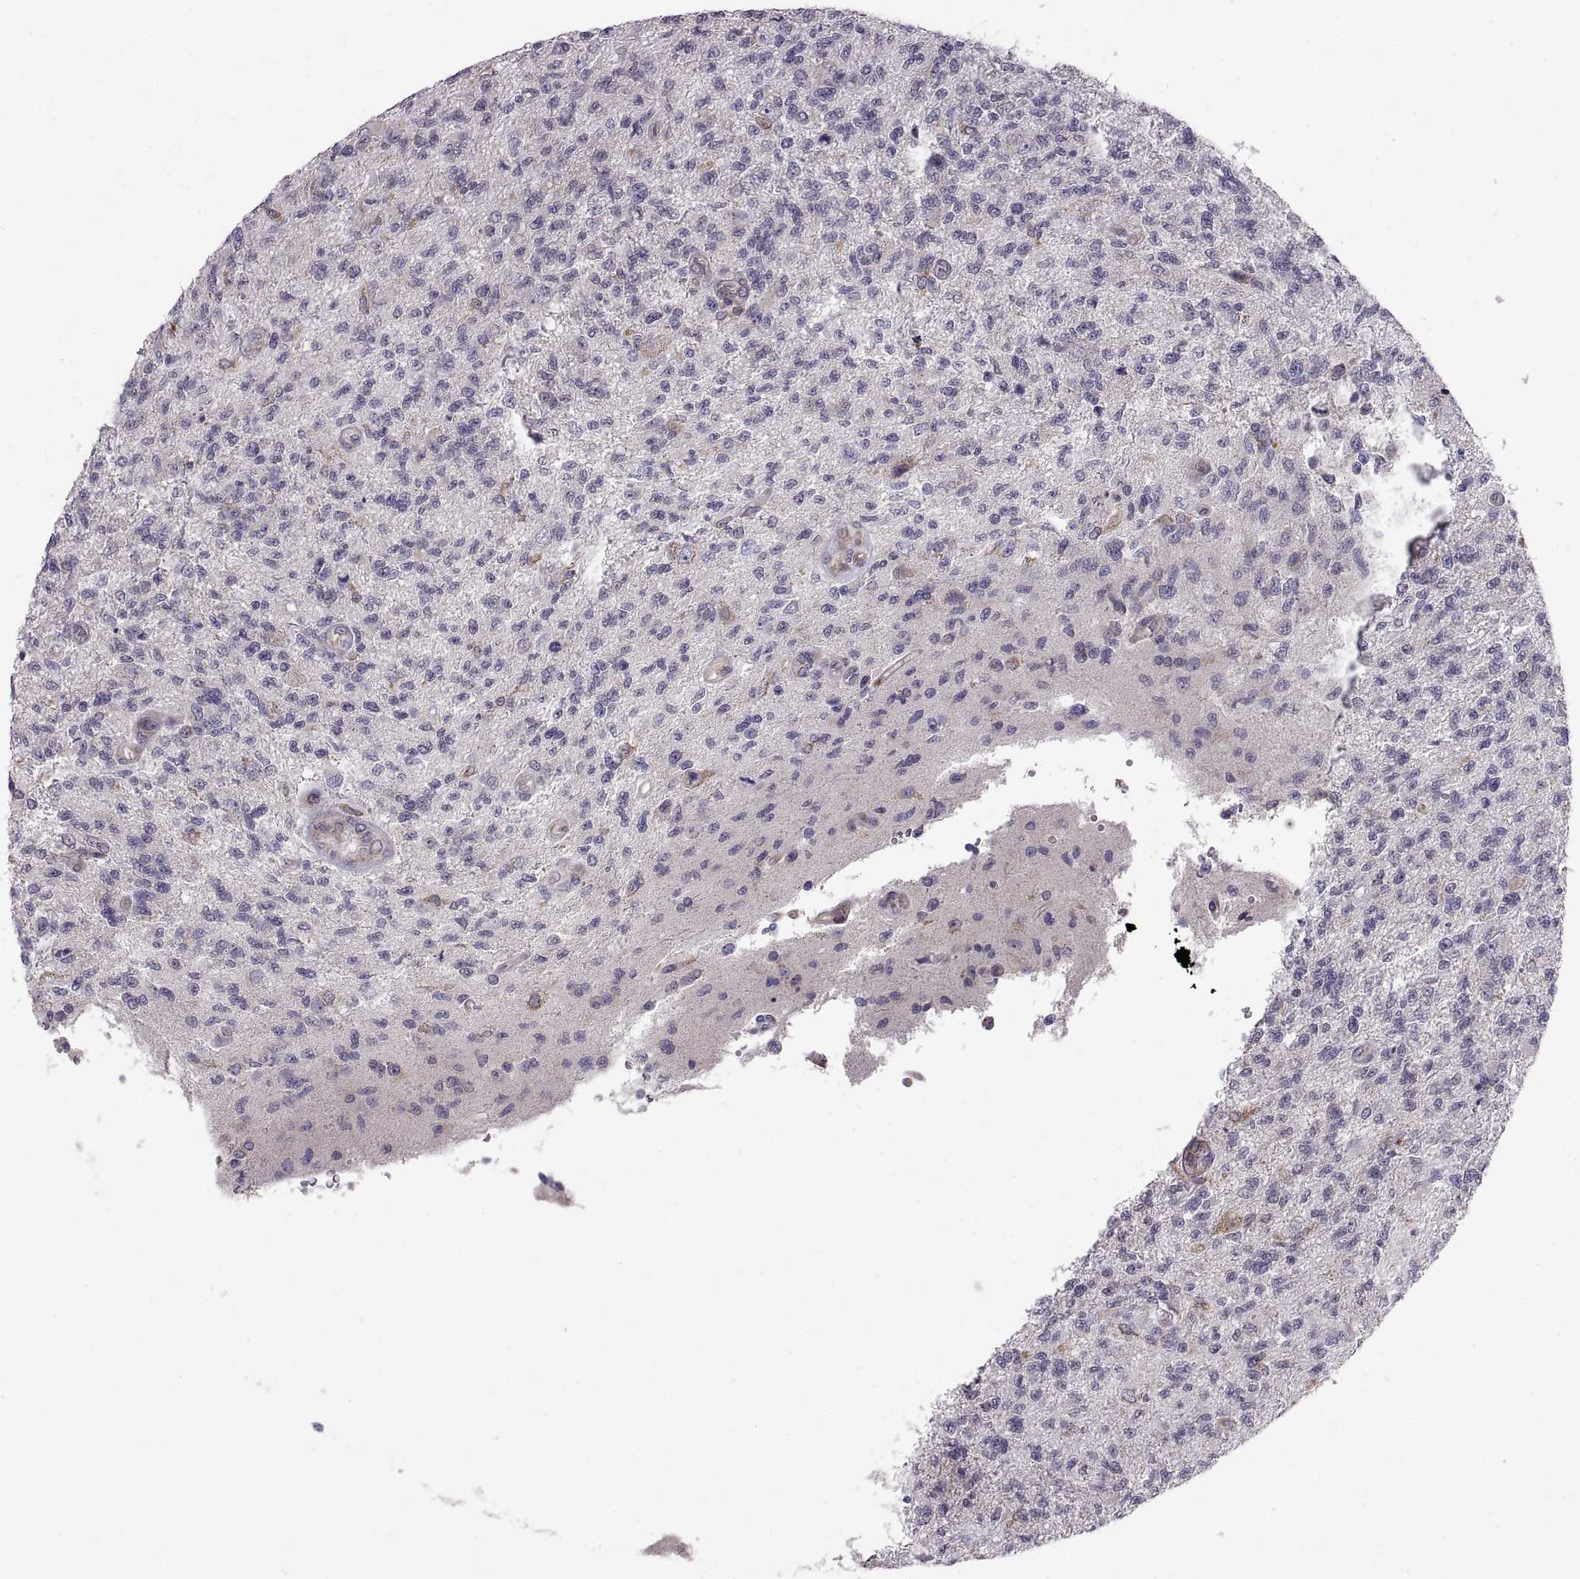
{"staining": {"intensity": "negative", "quantity": "none", "location": "none"}, "tissue": "glioma", "cell_type": "Tumor cells", "image_type": "cancer", "snomed": [{"axis": "morphology", "description": "Glioma, malignant, High grade"}, {"axis": "topography", "description": "Brain"}], "caption": "Image shows no significant protein positivity in tumor cells of glioma.", "gene": "PLEKHB2", "patient": {"sex": "male", "age": 56}}